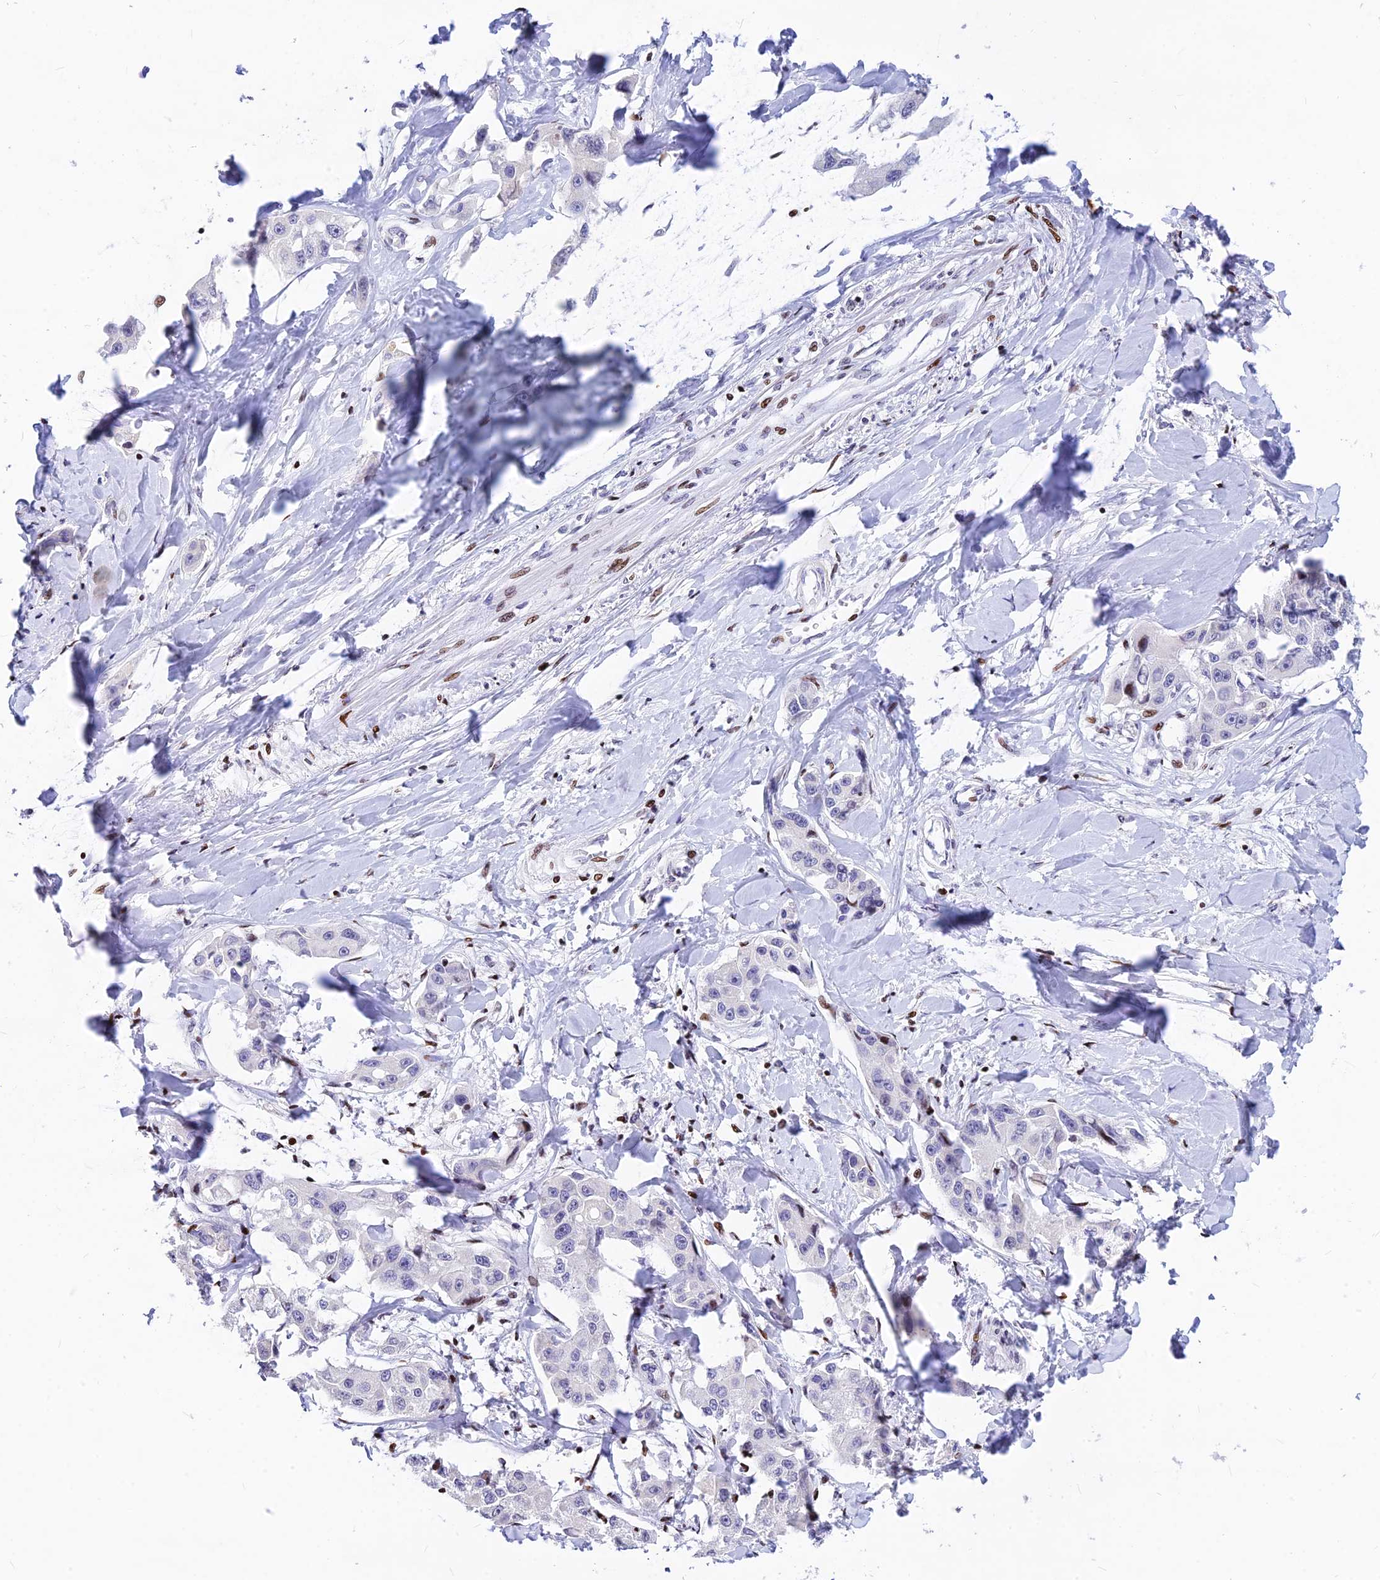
{"staining": {"intensity": "negative", "quantity": "none", "location": "none"}, "tissue": "liver cancer", "cell_type": "Tumor cells", "image_type": "cancer", "snomed": [{"axis": "morphology", "description": "Cholangiocarcinoma"}, {"axis": "topography", "description": "Liver"}], "caption": "Human liver cholangiocarcinoma stained for a protein using immunohistochemistry exhibits no staining in tumor cells.", "gene": "PRPS1", "patient": {"sex": "male", "age": 59}}